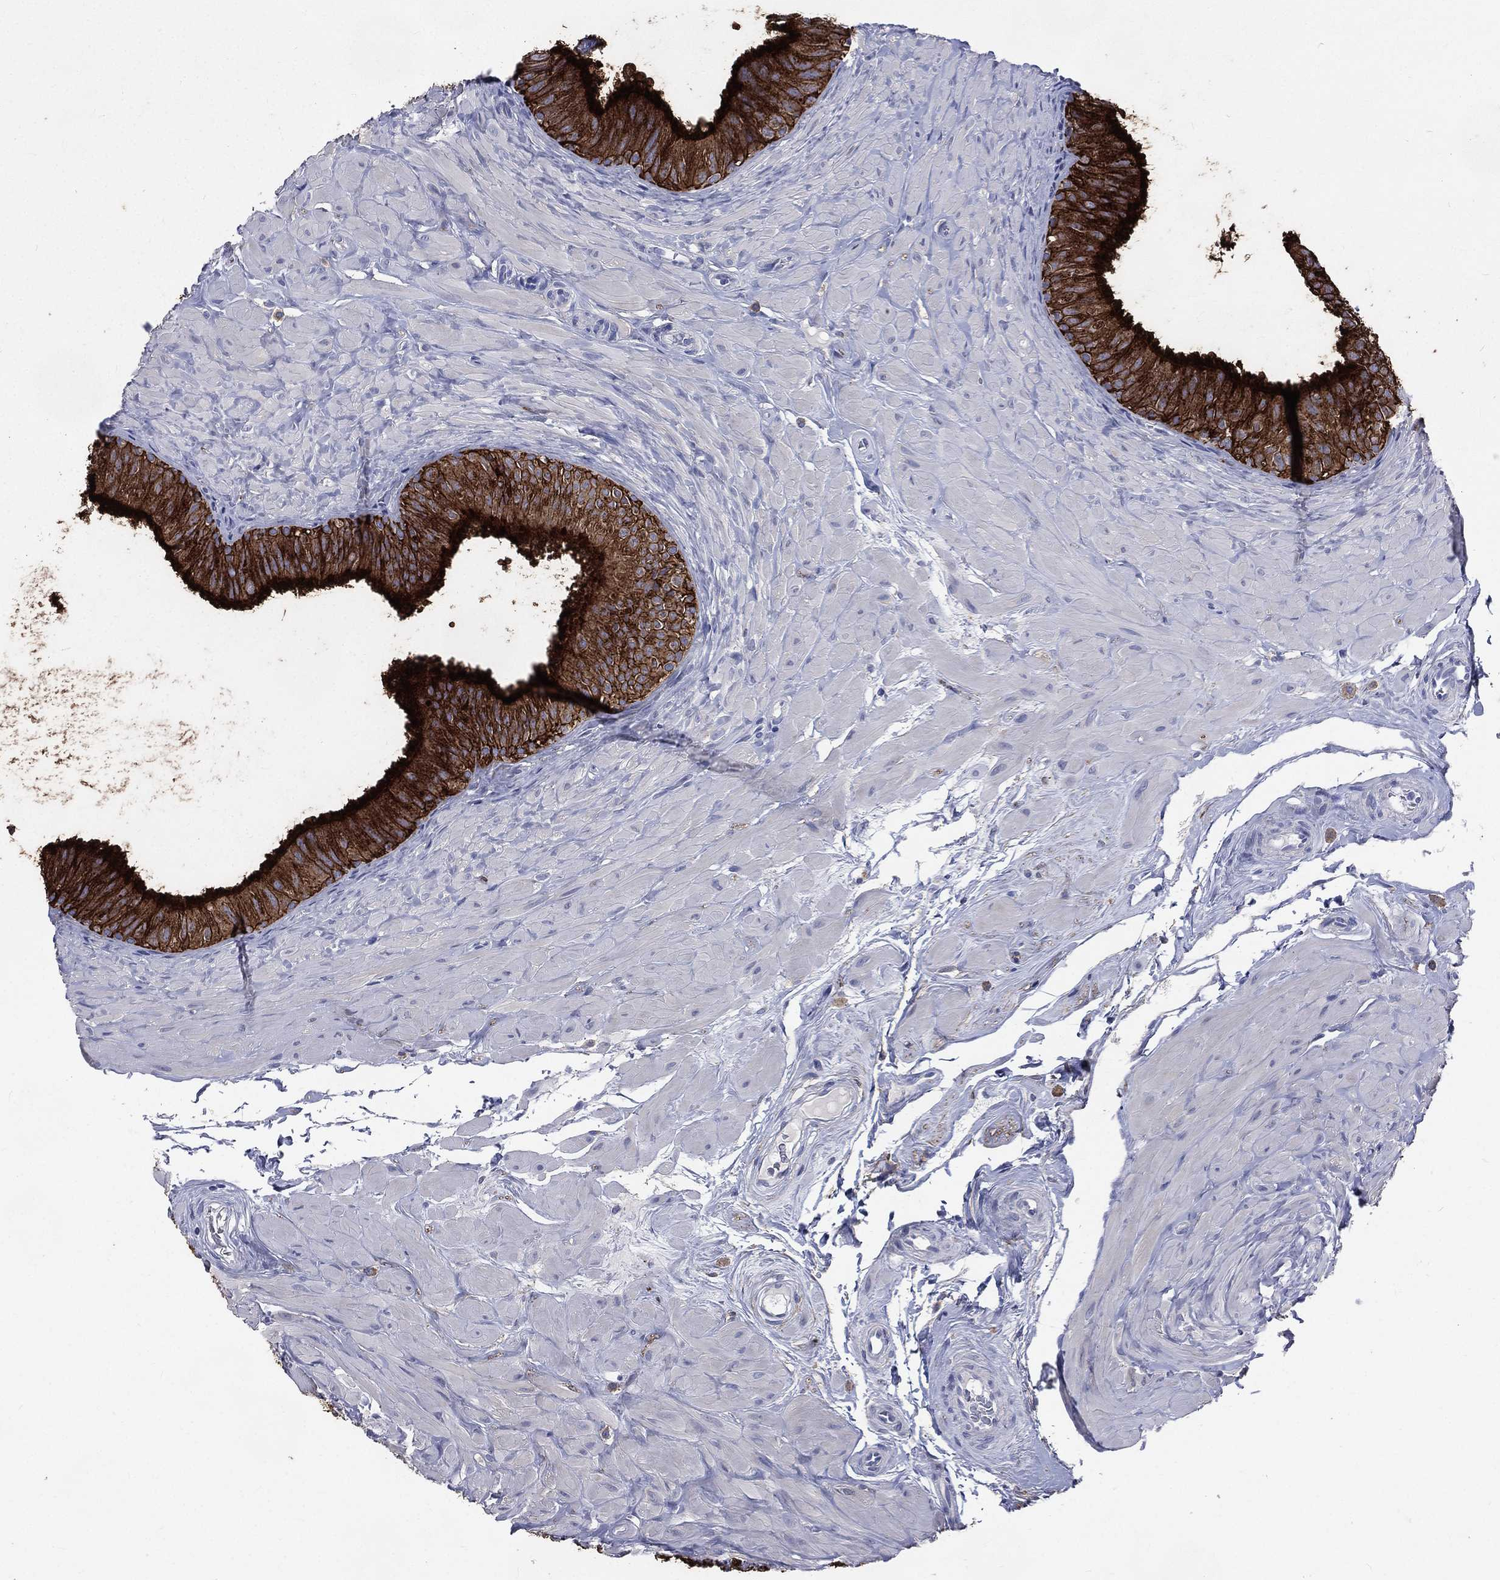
{"staining": {"intensity": "strong", "quantity": ">75%", "location": "cytoplasmic/membranous"}, "tissue": "epididymis", "cell_type": "Glandular cells", "image_type": "normal", "snomed": [{"axis": "morphology", "description": "Normal tissue, NOS"}, {"axis": "topography", "description": "Epididymis"}], "caption": "High-magnification brightfield microscopy of unremarkable epididymis stained with DAB (3,3'-diaminobenzidine) (brown) and counterstained with hematoxylin (blue). glandular cells exhibit strong cytoplasmic/membranous positivity is seen in approximately>75% of cells.", "gene": "BASP1", "patient": {"sex": "male", "age": 34}}